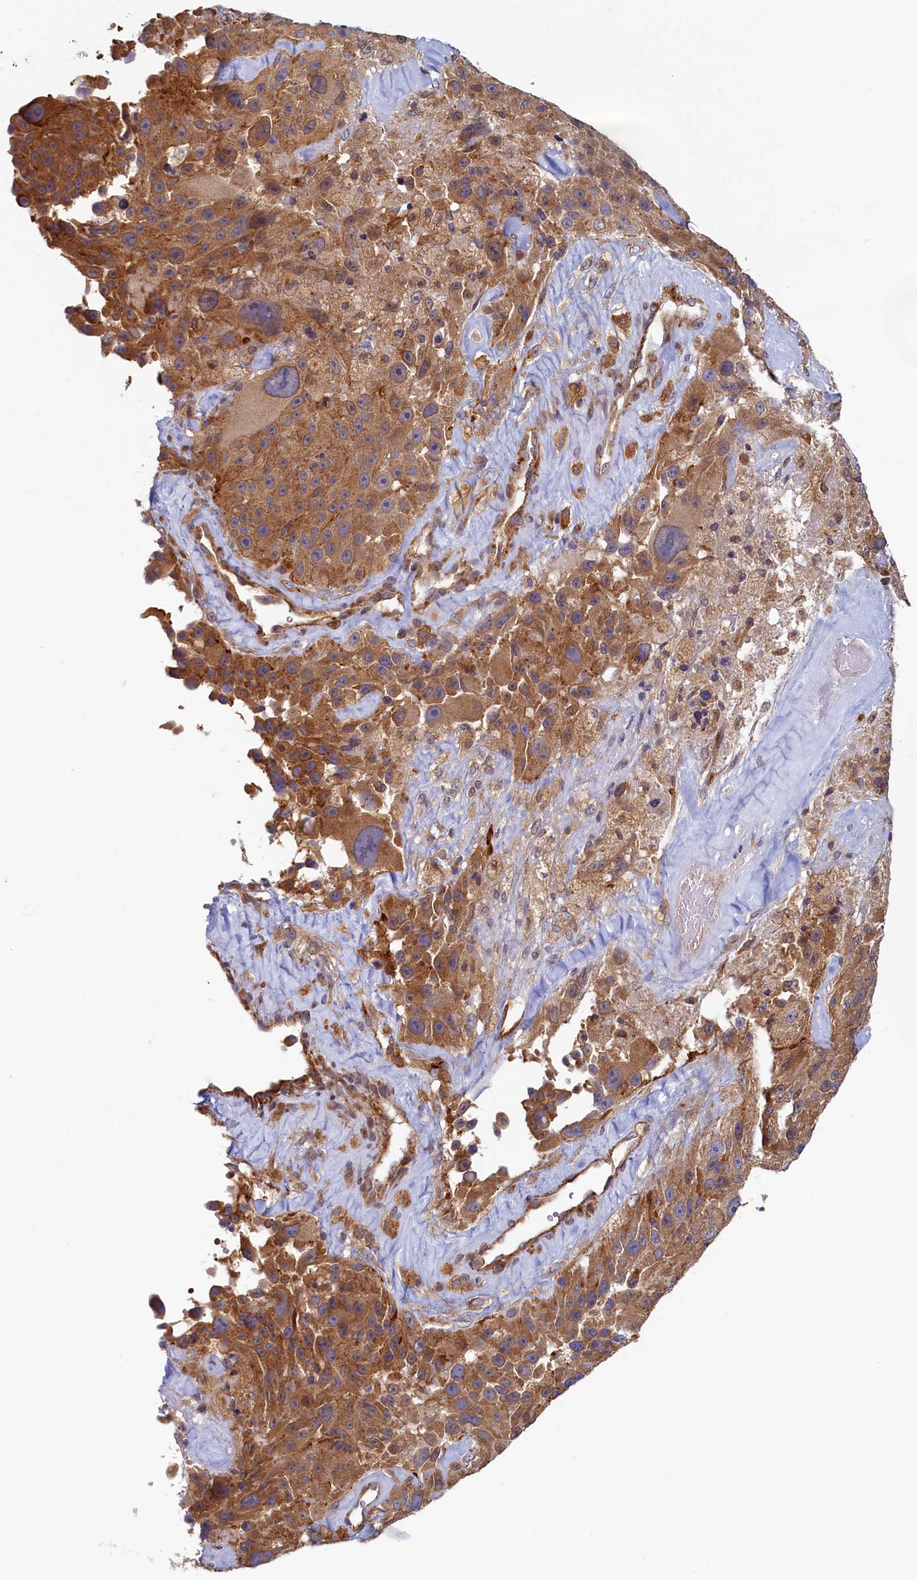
{"staining": {"intensity": "moderate", "quantity": "25%-75%", "location": "cytoplasmic/membranous"}, "tissue": "melanoma", "cell_type": "Tumor cells", "image_type": "cancer", "snomed": [{"axis": "morphology", "description": "Malignant melanoma, Metastatic site"}, {"axis": "topography", "description": "Lymph node"}], "caption": "Moderate cytoplasmic/membranous positivity for a protein is seen in about 25%-75% of tumor cells of melanoma using immunohistochemistry (IHC).", "gene": "STX12", "patient": {"sex": "male", "age": 62}}